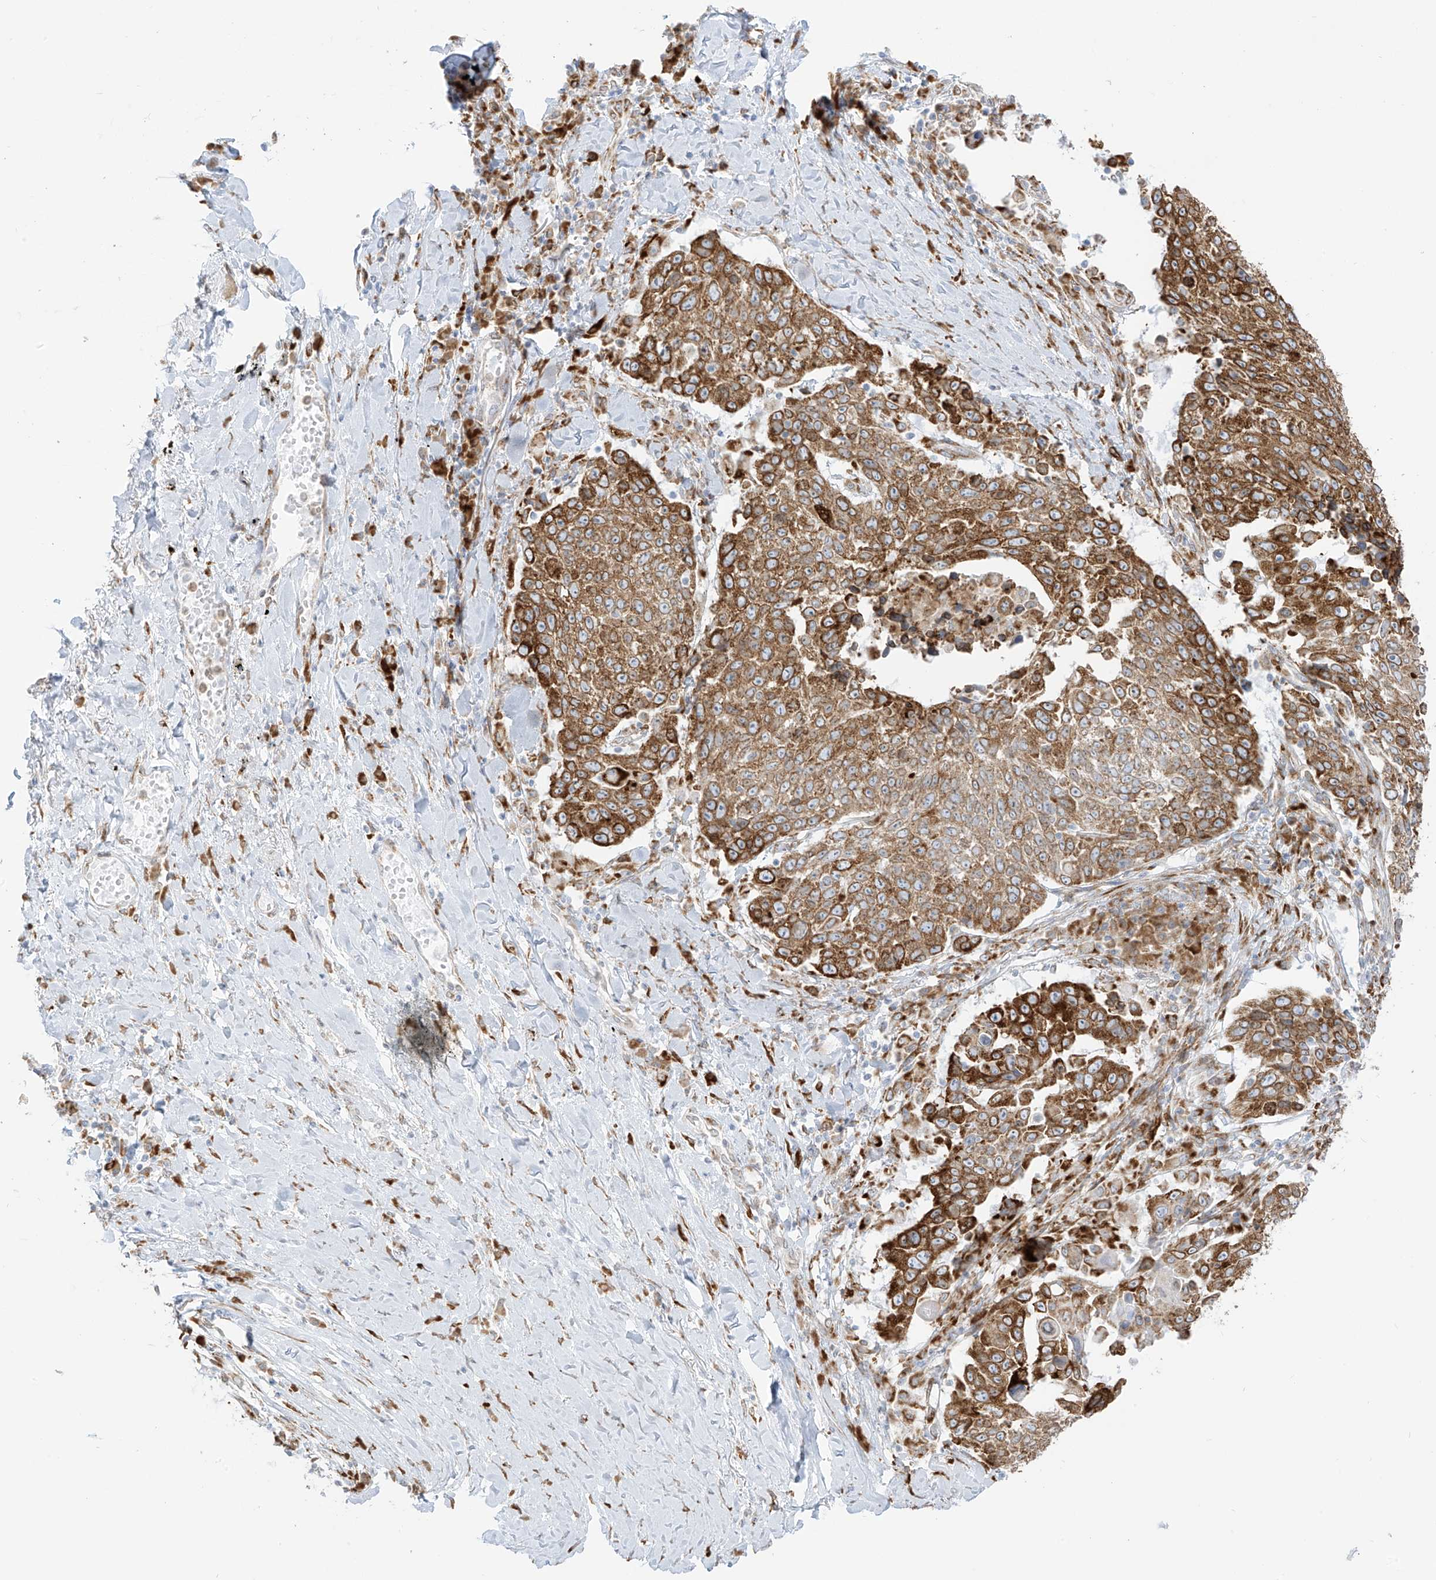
{"staining": {"intensity": "moderate", "quantity": ">75%", "location": "cytoplasmic/membranous"}, "tissue": "lung cancer", "cell_type": "Tumor cells", "image_type": "cancer", "snomed": [{"axis": "morphology", "description": "Squamous cell carcinoma, NOS"}, {"axis": "topography", "description": "Lung"}], "caption": "Immunohistochemical staining of squamous cell carcinoma (lung) displays medium levels of moderate cytoplasmic/membranous expression in about >75% of tumor cells. Ihc stains the protein in brown and the nuclei are stained blue.", "gene": "LRRC59", "patient": {"sex": "male", "age": 66}}